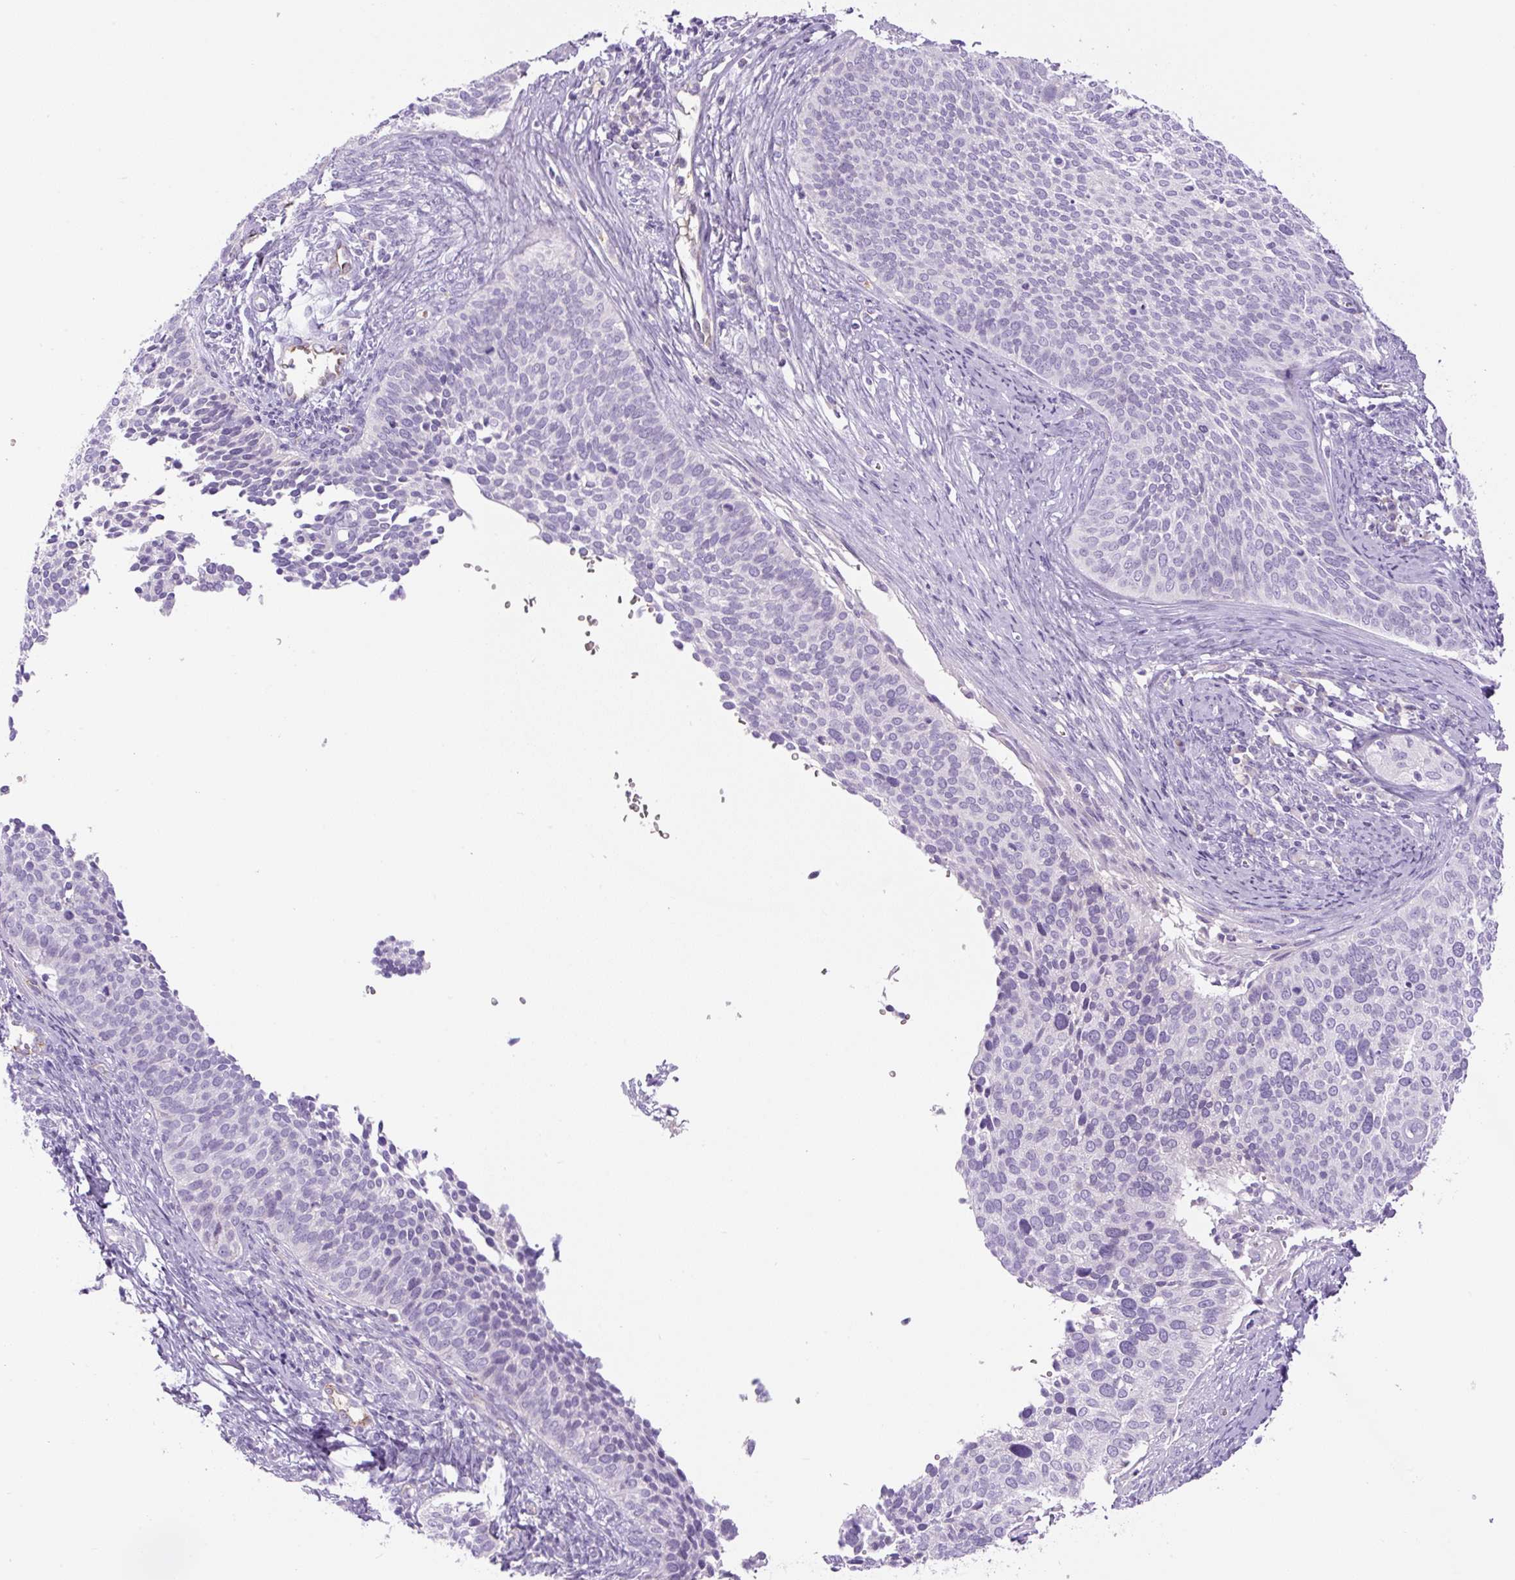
{"staining": {"intensity": "negative", "quantity": "none", "location": "none"}, "tissue": "cervical cancer", "cell_type": "Tumor cells", "image_type": "cancer", "snomed": [{"axis": "morphology", "description": "Squamous cell carcinoma, NOS"}, {"axis": "topography", "description": "Cervix"}], "caption": "Cervical cancer stained for a protein using immunohistochemistry (IHC) shows no staining tumor cells.", "gene": "RSPO4", "patient": {"sex": "female", "age": 34}}